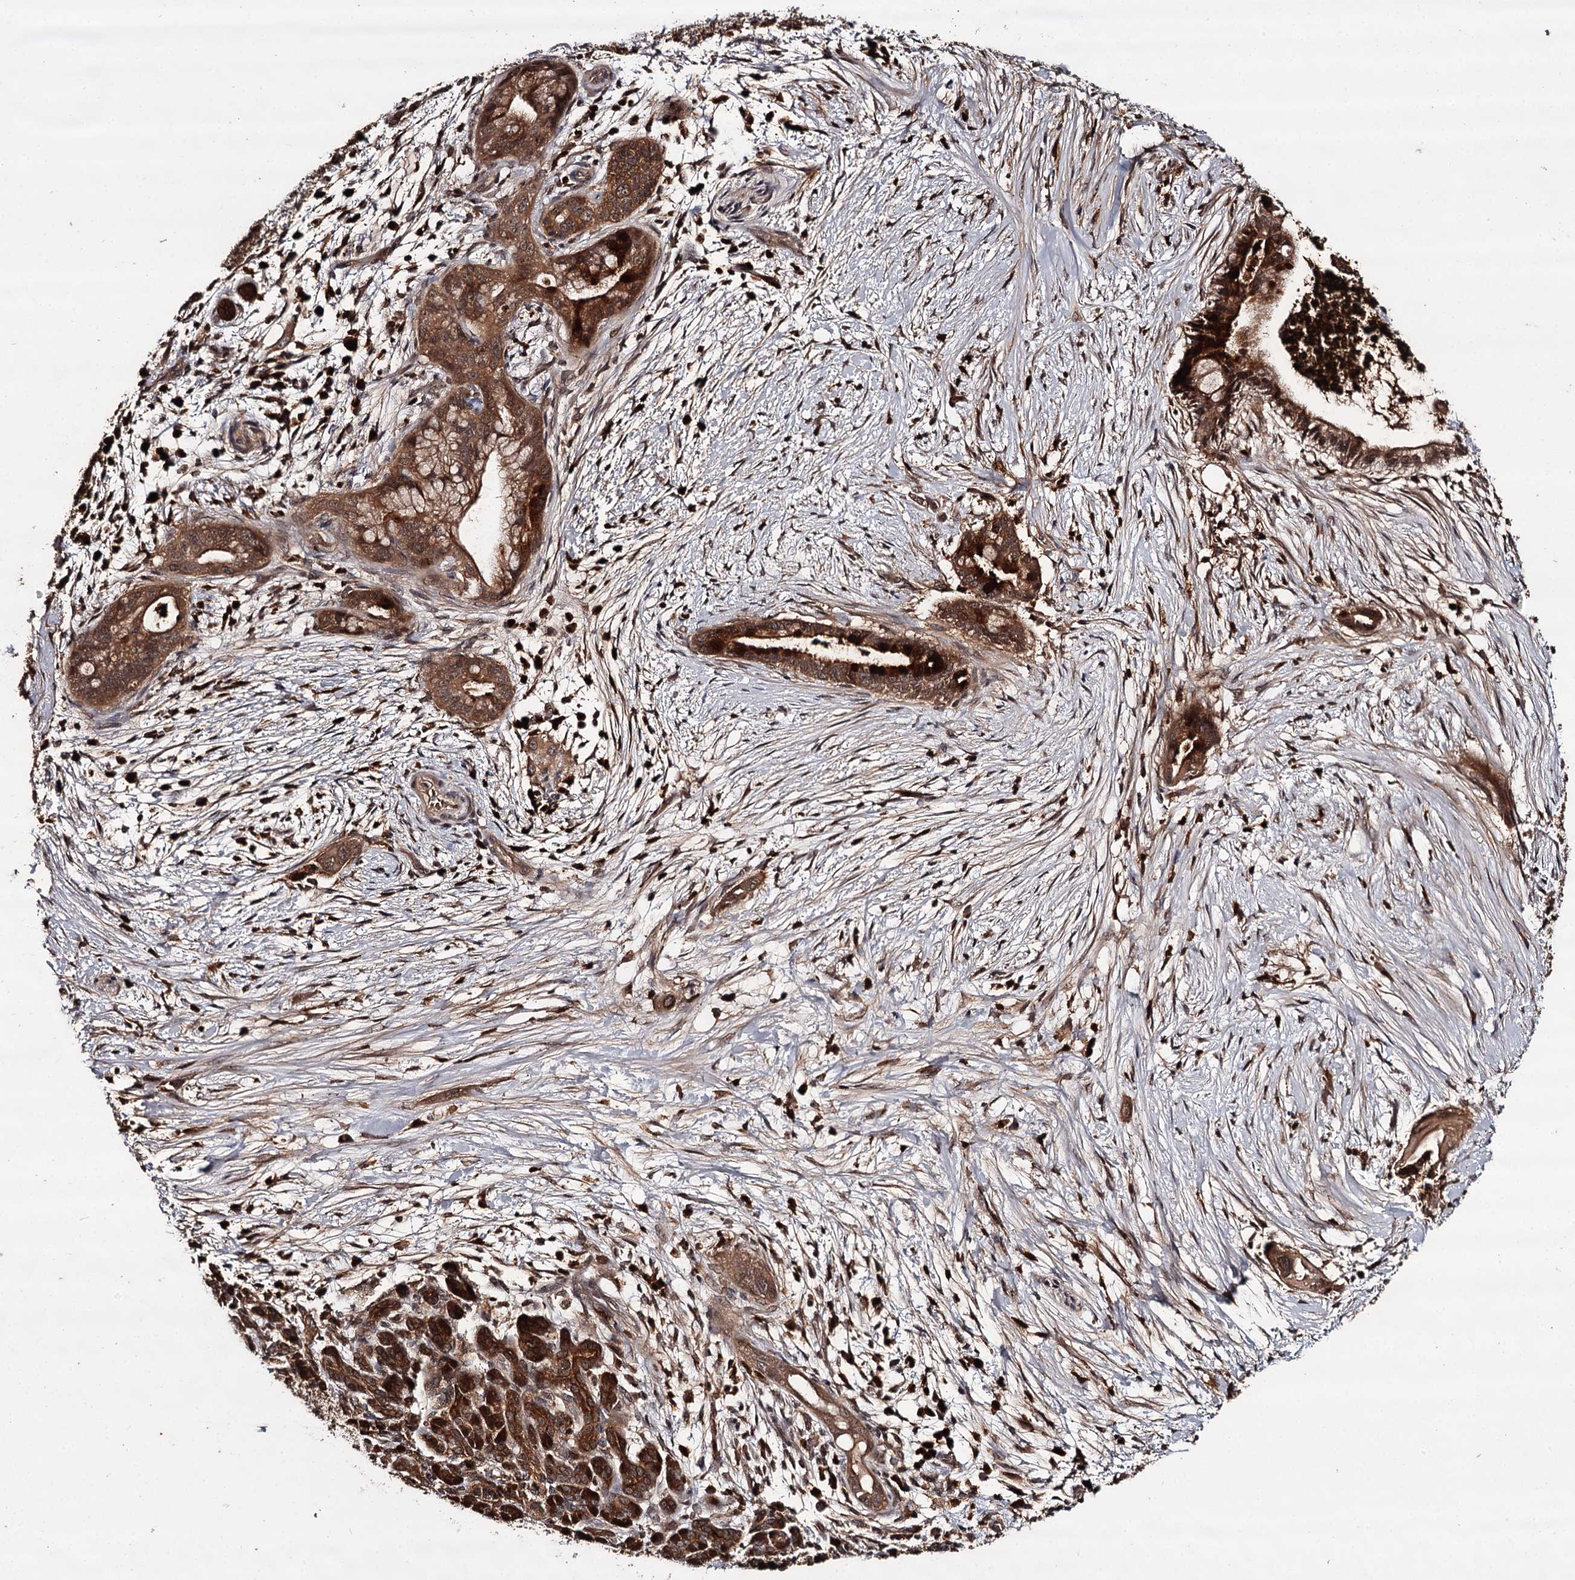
{"staining": {"intensity": "strong", "quantity": ">75%", "location": "cytoplasmic/membranous"}, "tissue": "pancreatic cancer", "cell_type": "Tumor cells", "image_type": "cancer", "snomed": [{"axis": "morphology", "description": "Adenocarcinoma, NOS"}, {"axis": "topography", "description": "Pancreas"}], "caption": "Strong cytoplasmic/membranous expression is identified in about >75% of tumor cells in pancreatic cancer. (DAB IHC, brown staining for protein, blue staining for nuclei).", "gene": "TTC12", "patient": {"sex": "male", "age": 59}}